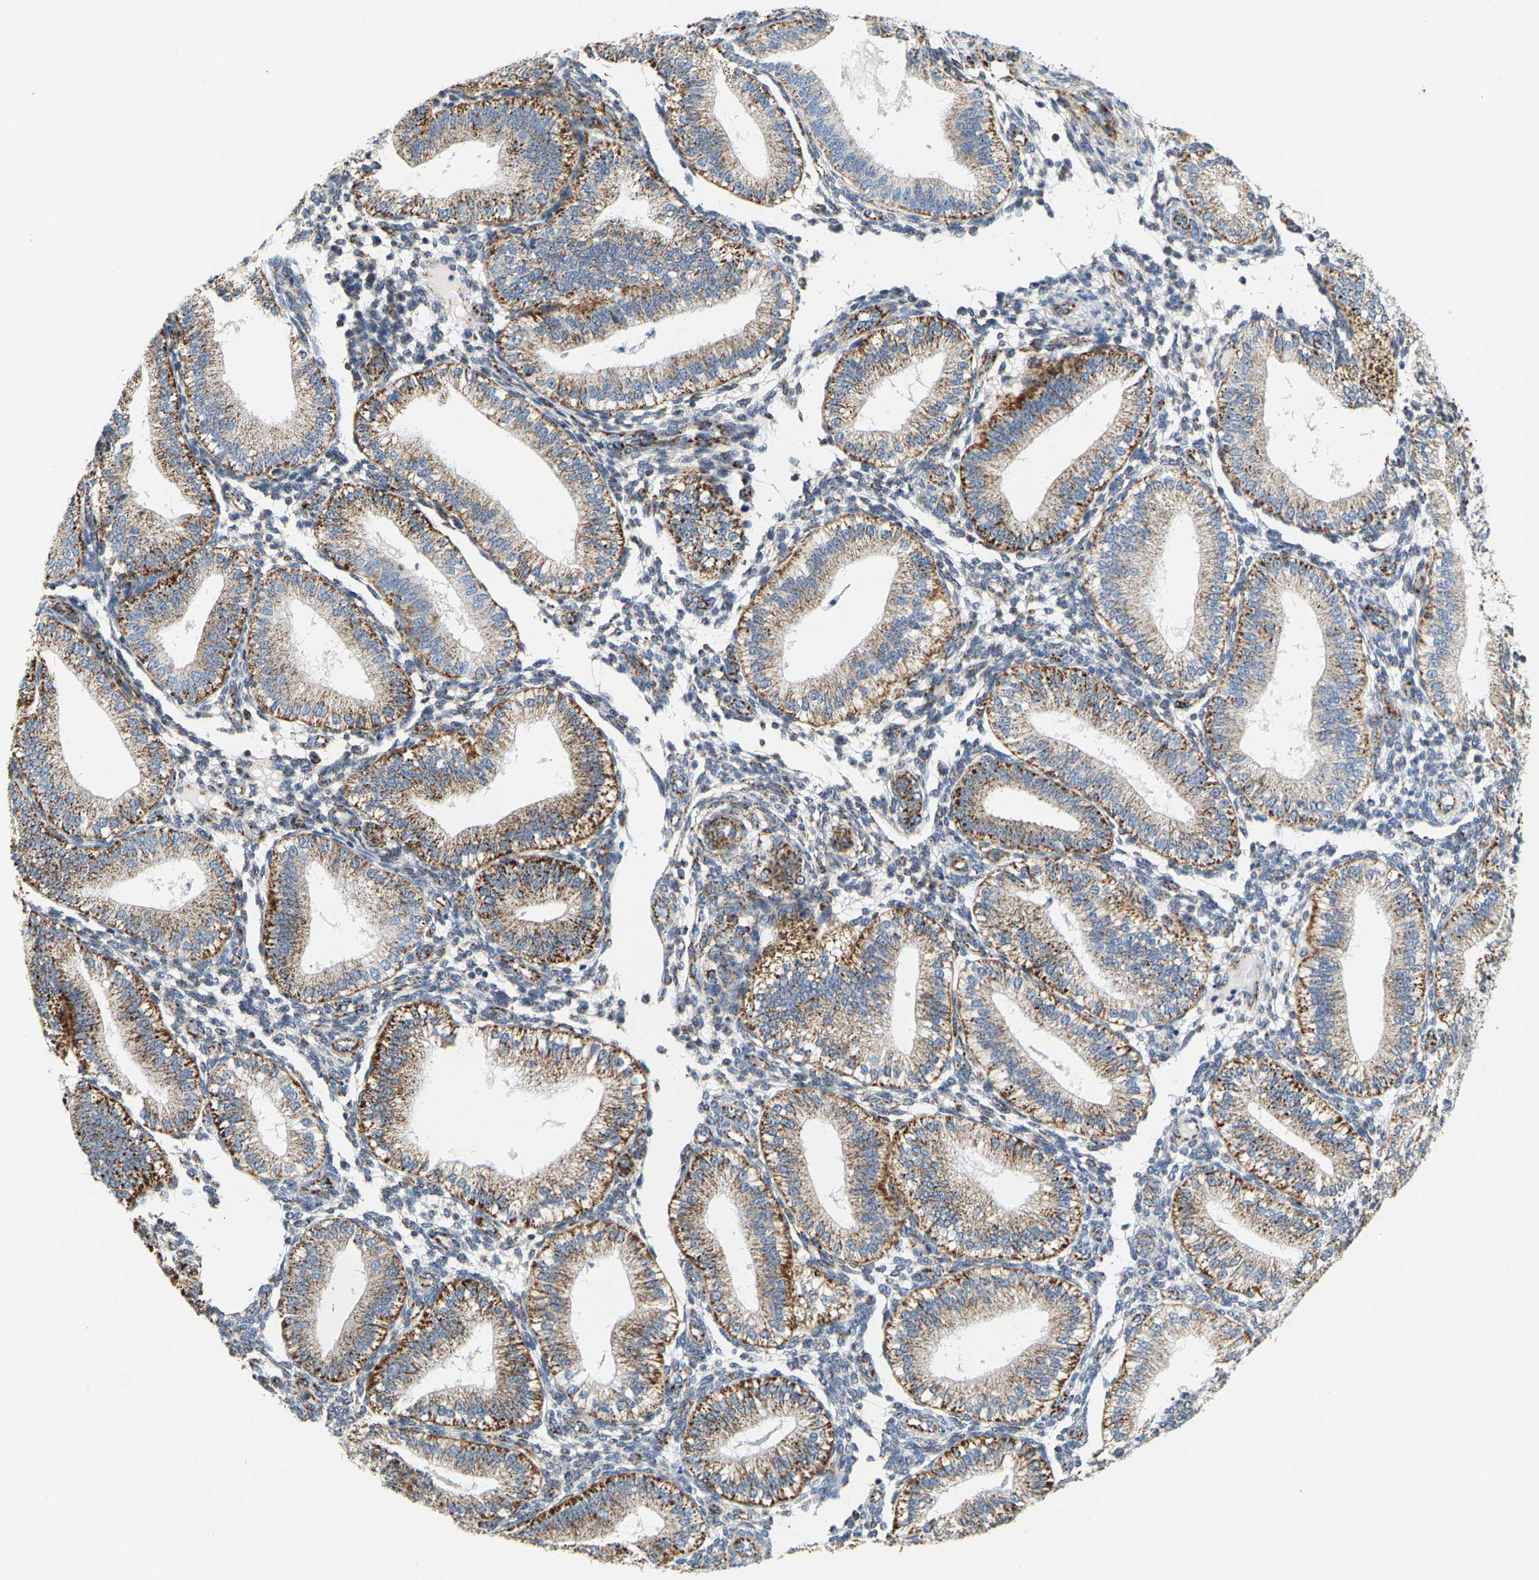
{"staining": {"intensity": "negative", "quantity": "none", "location": "none"}, "tissue": "endometrium", "cell_type": "Cells in endometrial stroma", "image_type": "normal", "snomed": [{"axis": "morphology", "description": "Normal tissue, NOS"}, {"axis": "topography", "description": "Endometrium"}], "caption": "Immunohistochemistry (IHC) of unremarkable endometrium exhibits no staining in cells in endometrial stroma.", "gene": "SHMT2", "patient": {"sex": "female", "age": 39}}